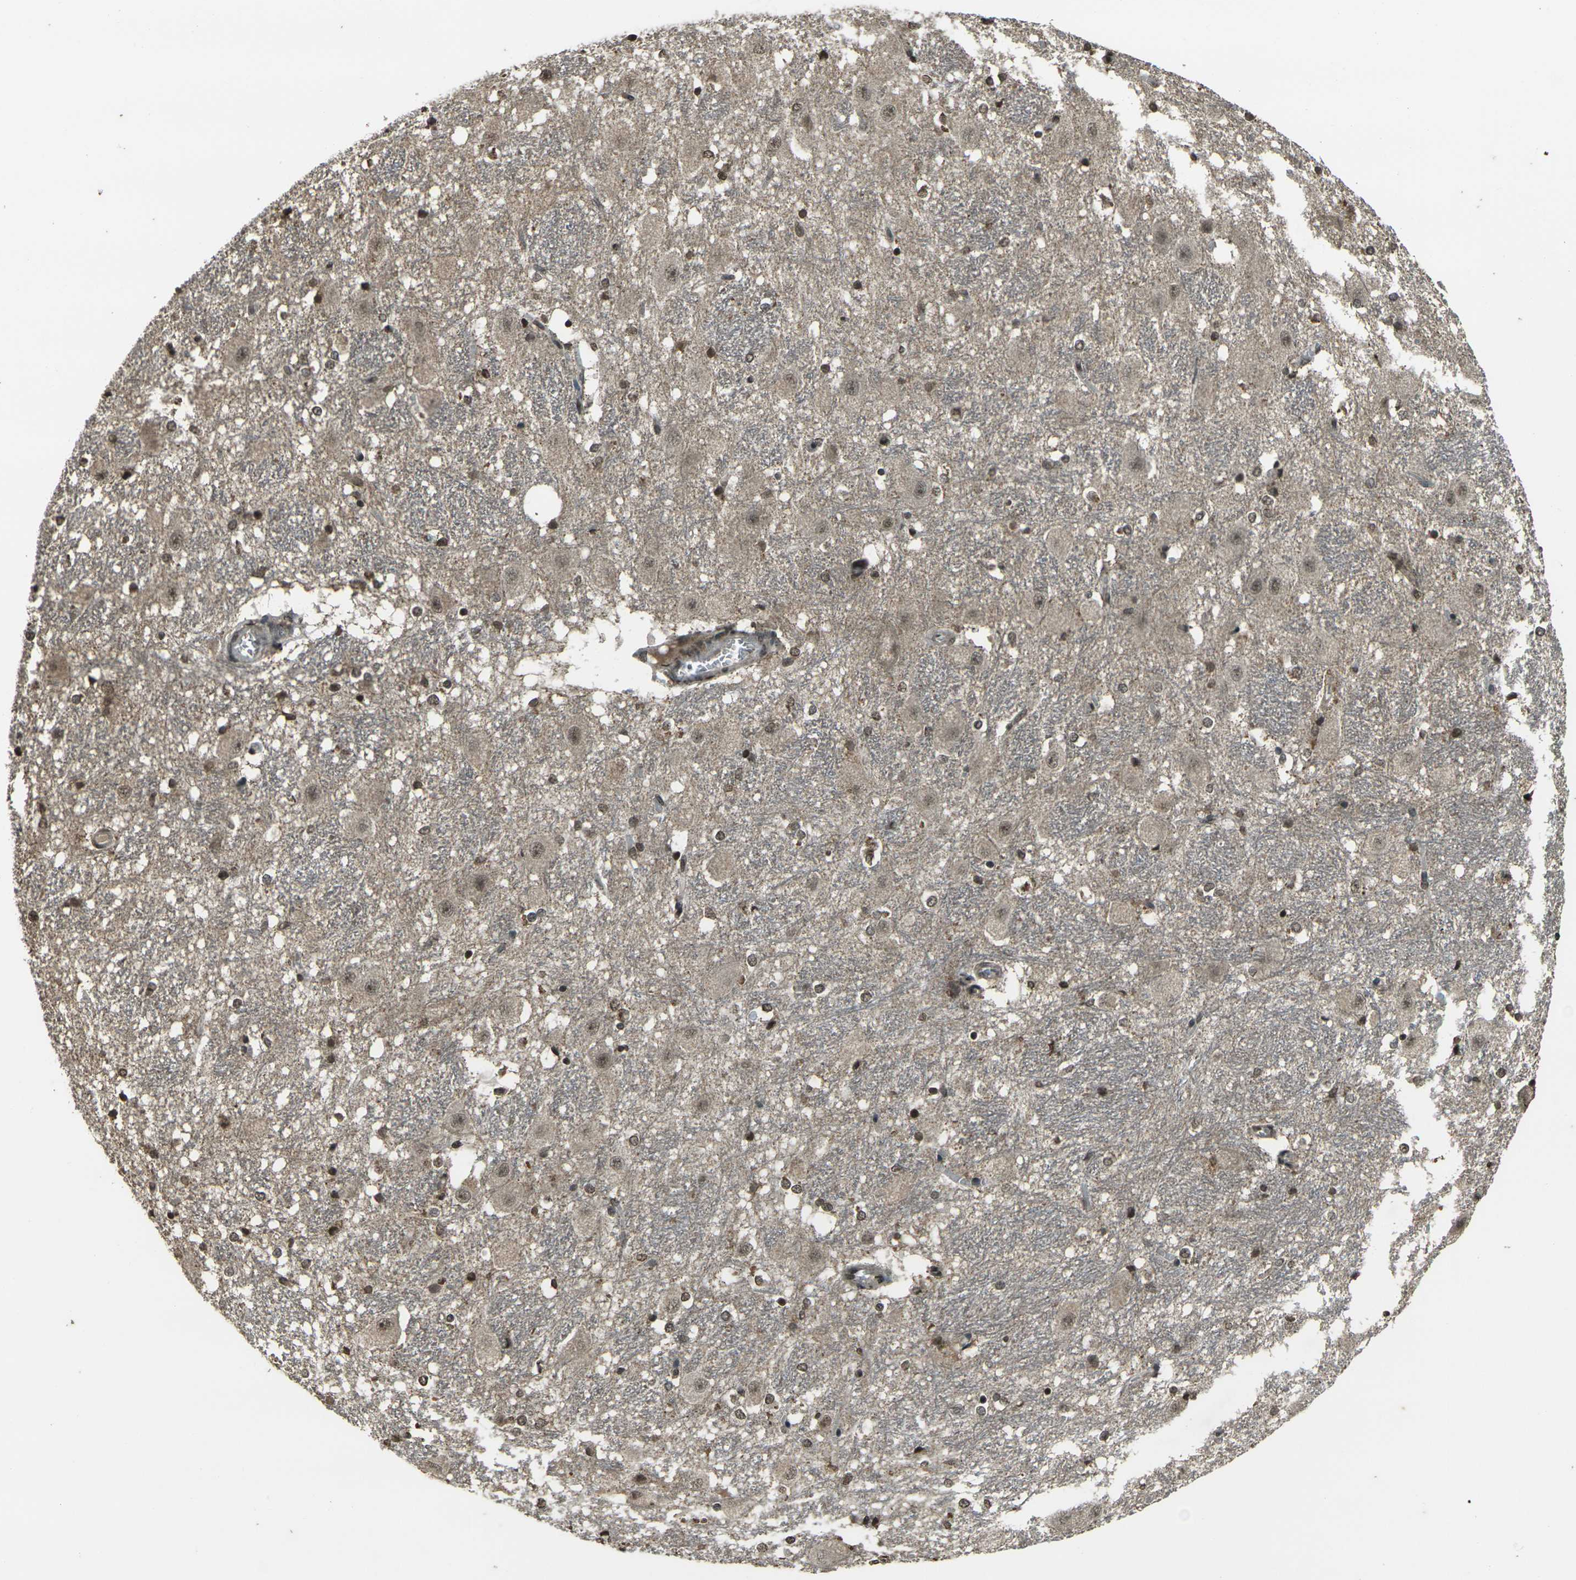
{"staining": {"intensity": "moderate", "quantity": ">75%", "location": "nuclear"}, "tissue": "hippocampus", "cell_type": "Glial cells", "image_type": "normal", "snomed": [{"axis": "morphology", "description": "Normal tissue, NOS"}, {"axis": "topography", "description": "Hippocampus"}], "caption": "An immunohistochemistry photomicrograph of unremarkable tissue is shown. Protein staining in brown labels moderate nuclear positivity in hippocampus within glial cells. (DAB (3,3'-diaminobenzidine) IHC with brightfield microscopy, high magnification).", "gene": "PRPF8", "patient": {"sex": "female", "age": 19}}